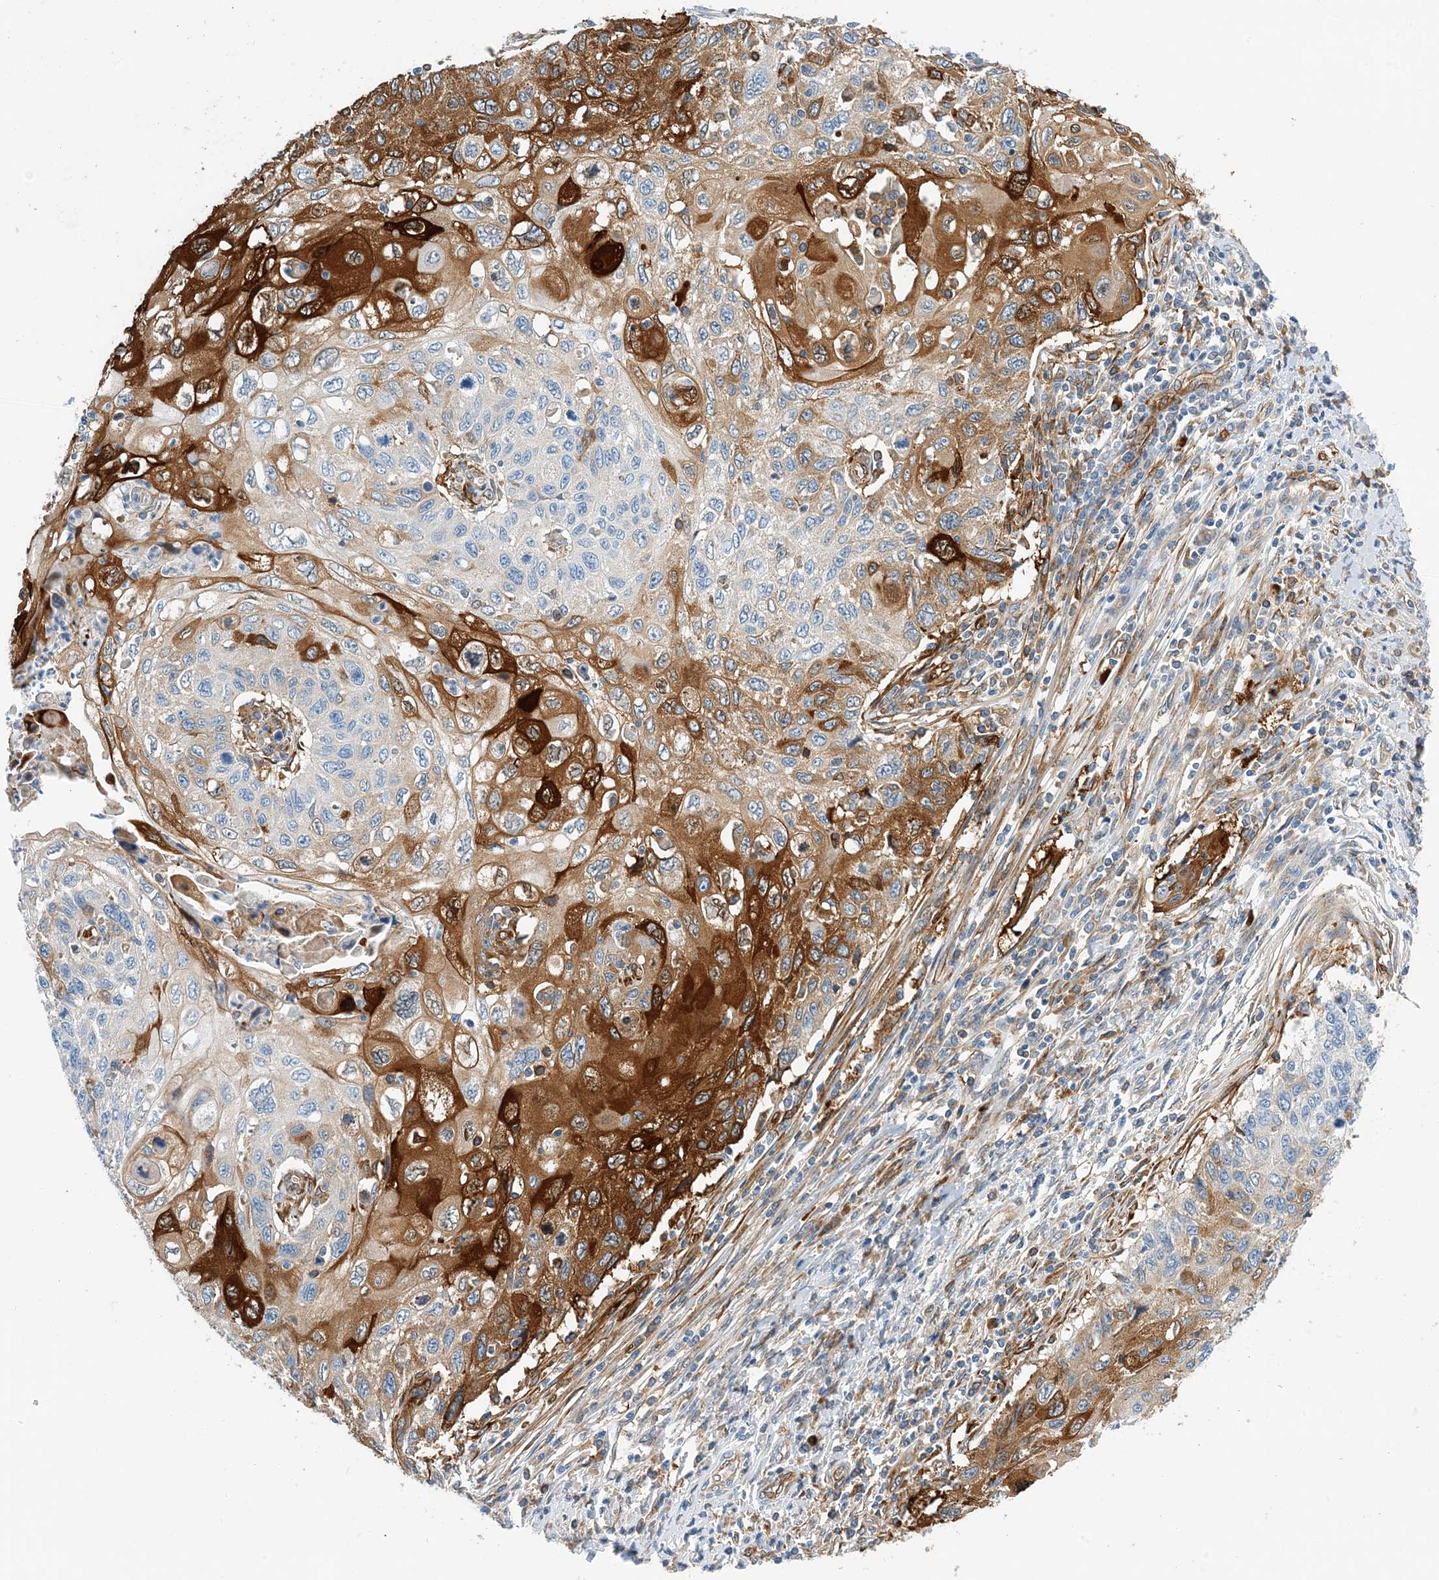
{"staining": {"intensity": "strong", "quantity": "25%-75%", "location": "cytoplasmic/membranous"}, "tissue": "cervical cancer", "cell_type": "Tumor cells", "image_type": "cancer", "snomed": [{"axis": "morphology", "description": "Squamous cell carcinoma, NOS"}, {"axis": "topography", "description": "Cervix"}], "caption": "Protein staining exhibits strong cytoplasmic/membranous expression in about 25%-75% of tumor cells in cervical cancer (squamous cell carcinoma).", "gene": "PCDHA2", "patient": {"sex": "female", "age": 70}}